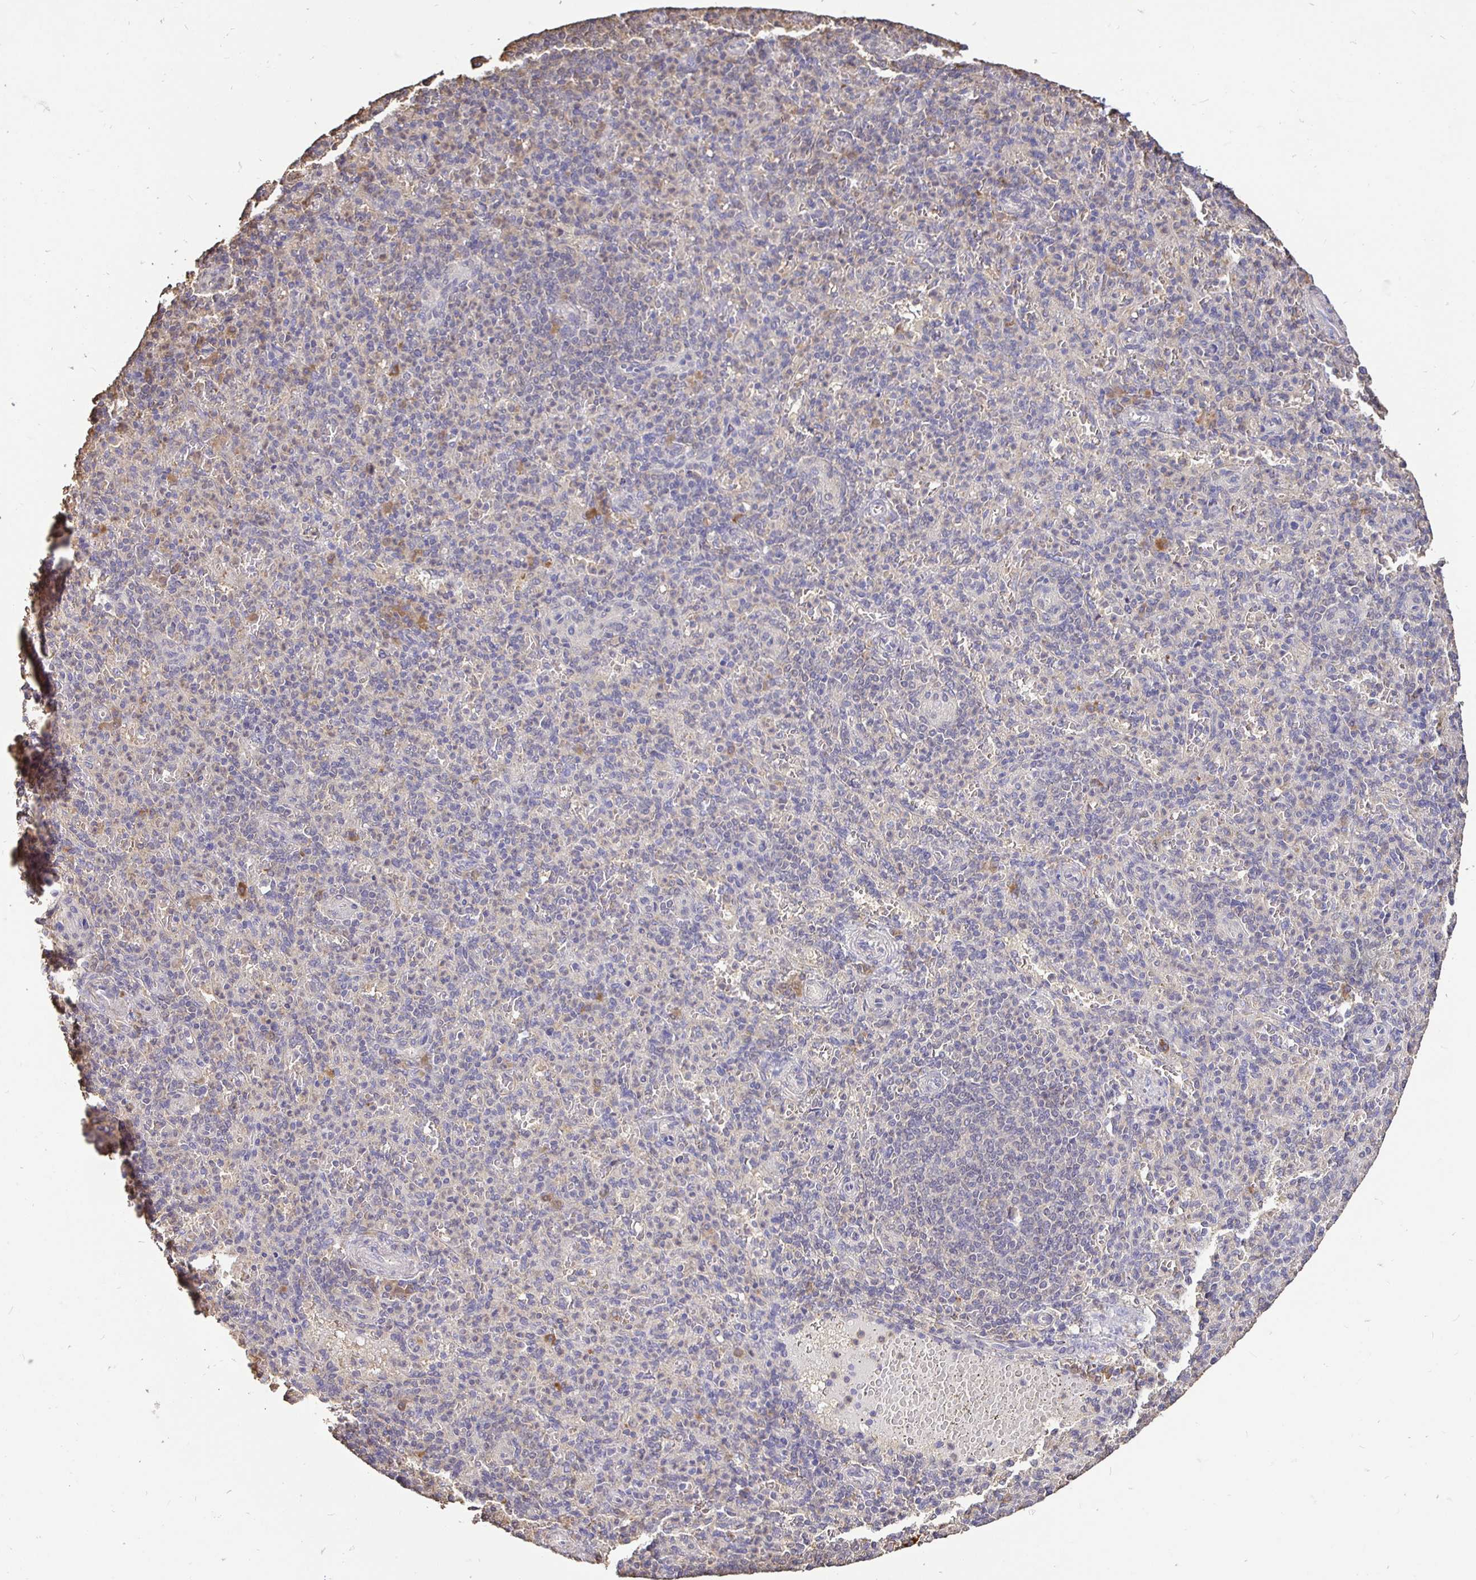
{"staining": {"intensity": "negative", "quantity": "none", "location": "none"}, "tissue": "spleen", "cell_type": "Cells in red pulp", "image_type": "normal", "snomed": [{"axis": "morphology", "description": "Normal tissue, NOS"}, {"axis": "topography", "description": "Spleen"}], "caption": "A high-resolution histopathology image shows IHC staining of normal spleen, which displays no significant staining in cells in red pulp. (Immunohistochemistry (ihc), brightfield microscopy, high magnification).", "gene": "MAPK8IP3", "patient": {"sex": "female", "age": 74}}